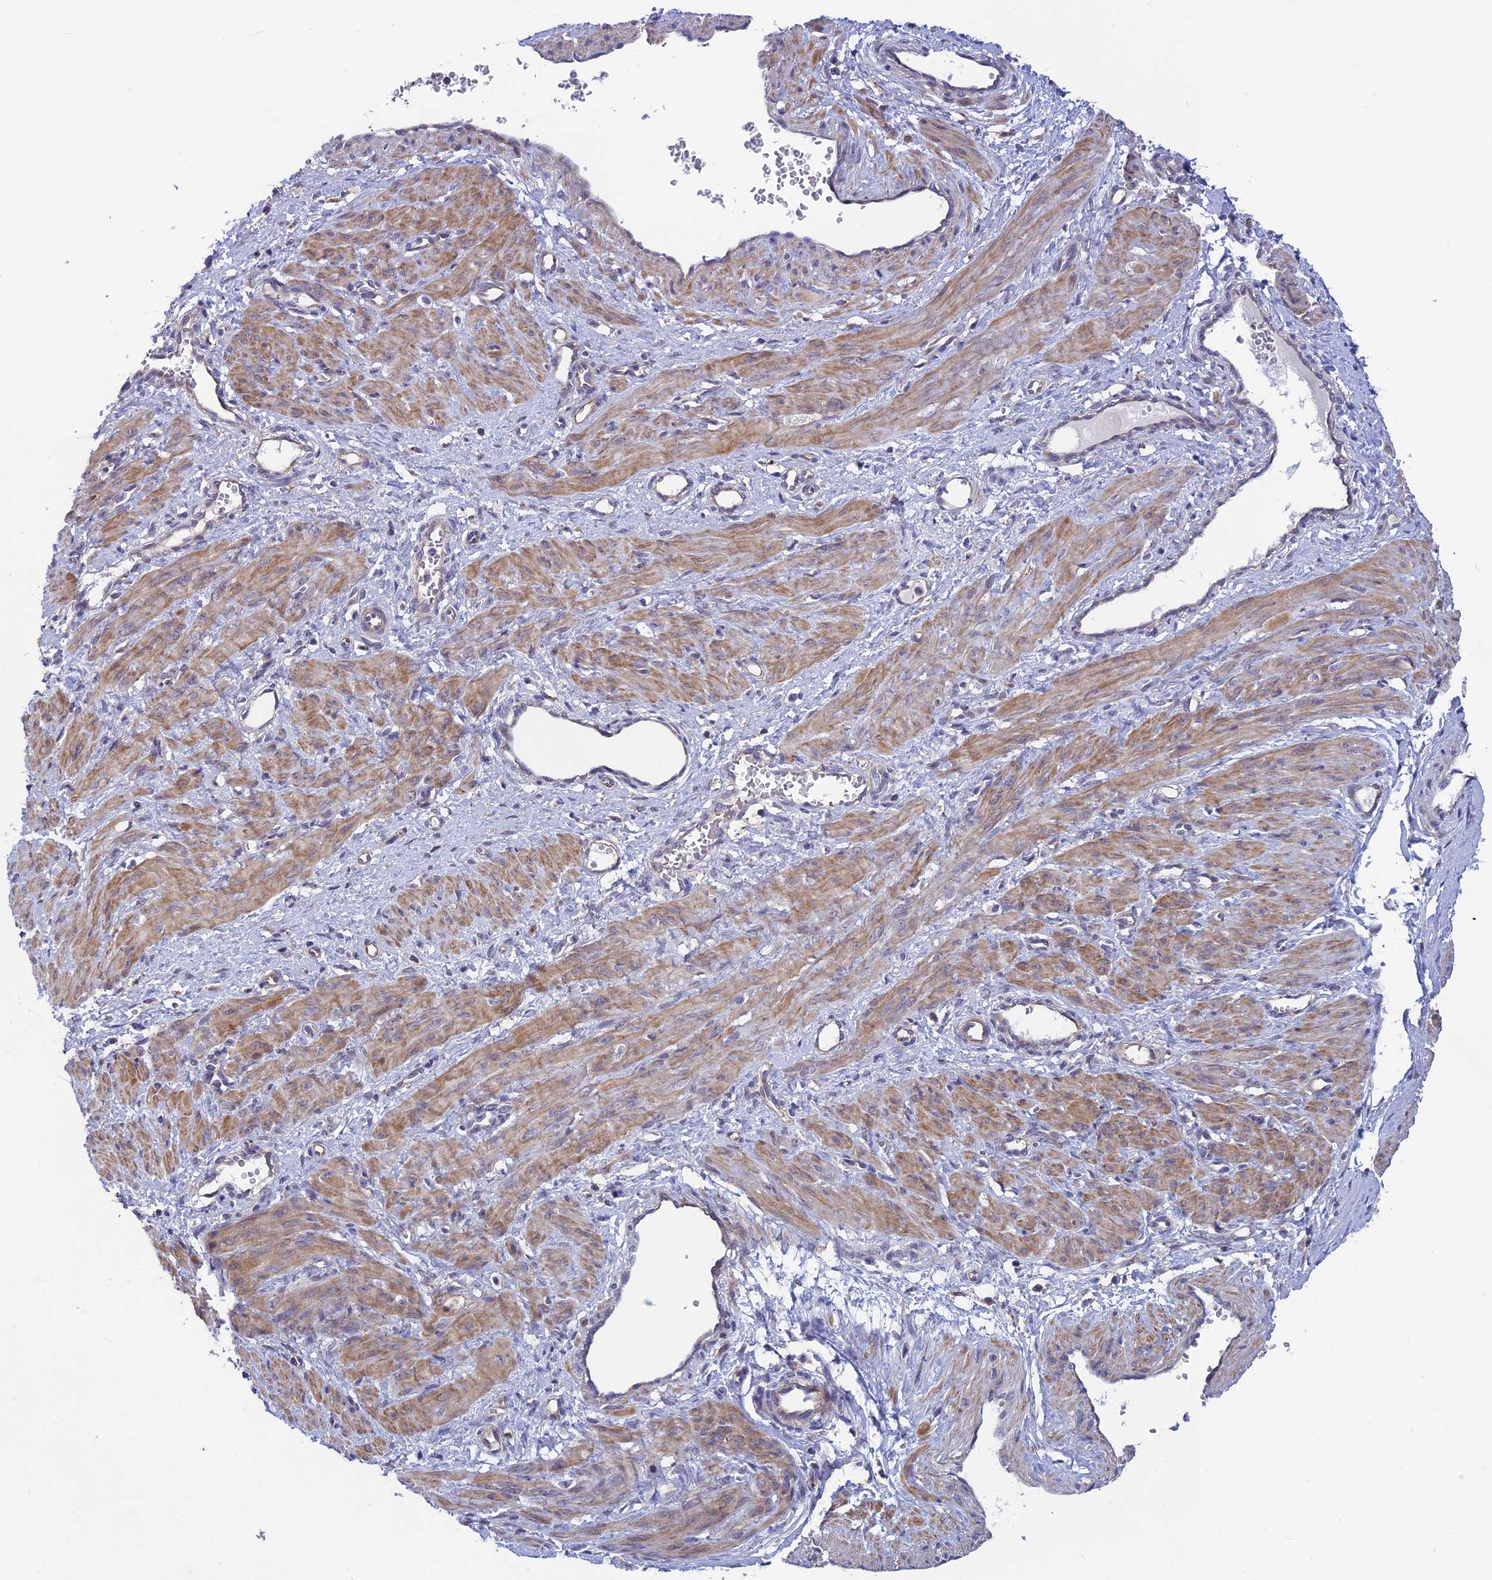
{"staining": {"intensity": "moderate", "quantity": ">75%", "location": "cytoplasmic/membranous"}, "tissue": "smooth muscle", "cell_type": "Smooth muscle cells", "image_type": "normal", "snomed": [{"axis": "morphology", "description": "Normal tissue, NOS"}, {"axis": "topography", "description": "Endometrium"}], "caption": "Immunohistochemical staining of benign smooth muscle reveals moderate cytoplasmic/membranous protein positivity in about >75% of smooth muscle cells. The staining was performed using DAB to visualize the protein expression in brown, while the nuclei were stained in blue with hematoxylin (Magnification: 20x).", "gene": "BLTP2", "patient": {"sex": "female", "age": 33}}